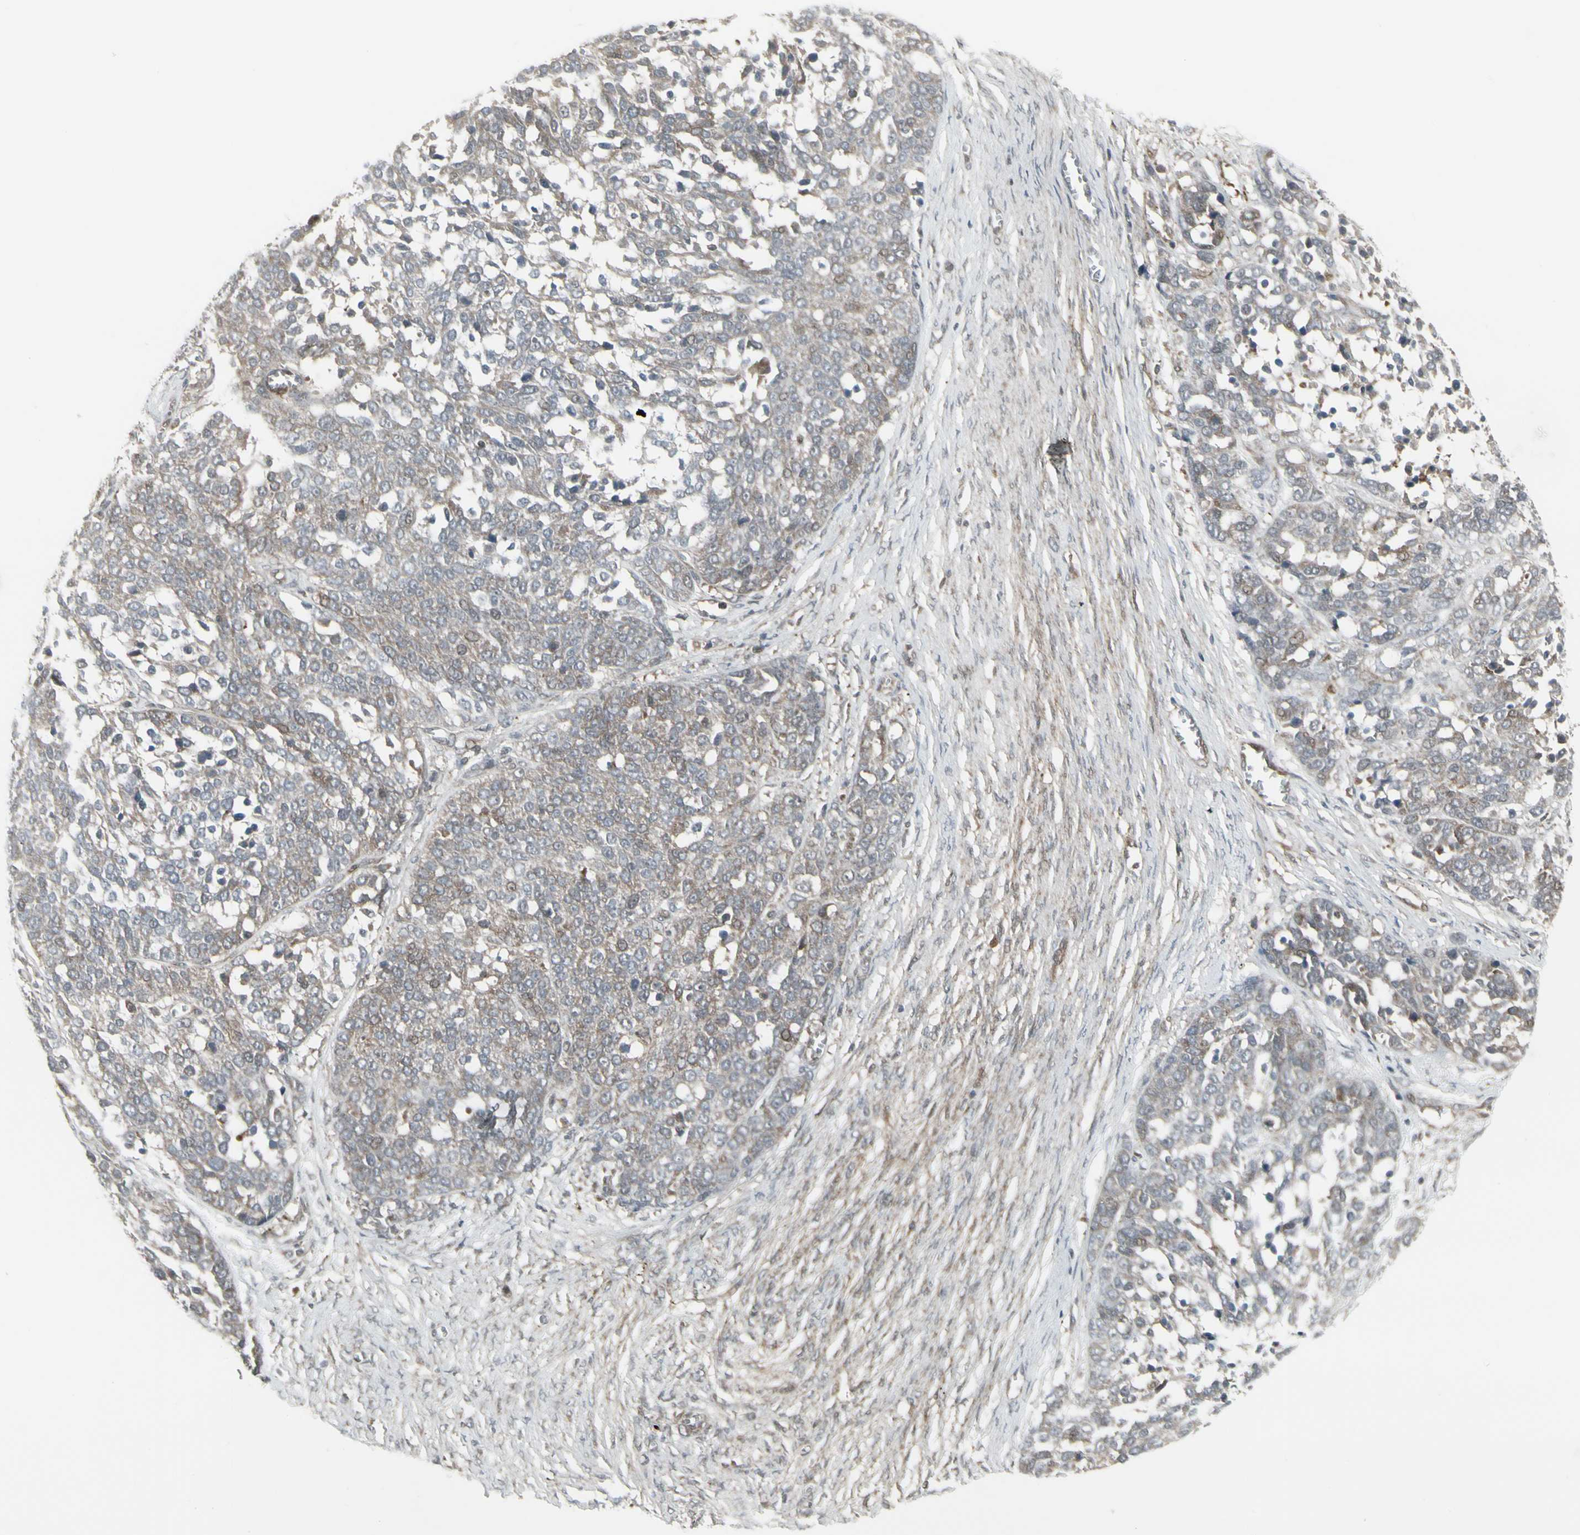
{"staining": {"intensity": "weak", "quantity": ">75%", "location": "cytoplasmic/membranous"}, "tissue": "ovarian cancer", "cell_type": "Tumor cells", "image_type": "cancer", "snomed": [{"axis": "morphology", "description": "Cystadenocarcinoma, serous, NOS"}, {"axis": "topography", "description": "Ovary"}], "caption": "Human ovarian serous cystadenocarcinoma stained with a brown dye shows weak cytoplasmic/membranous positive staining in about >75% of tumor cells.", "gene": "IGFBP6", "patient": {"sex": "female", "age": 44}}